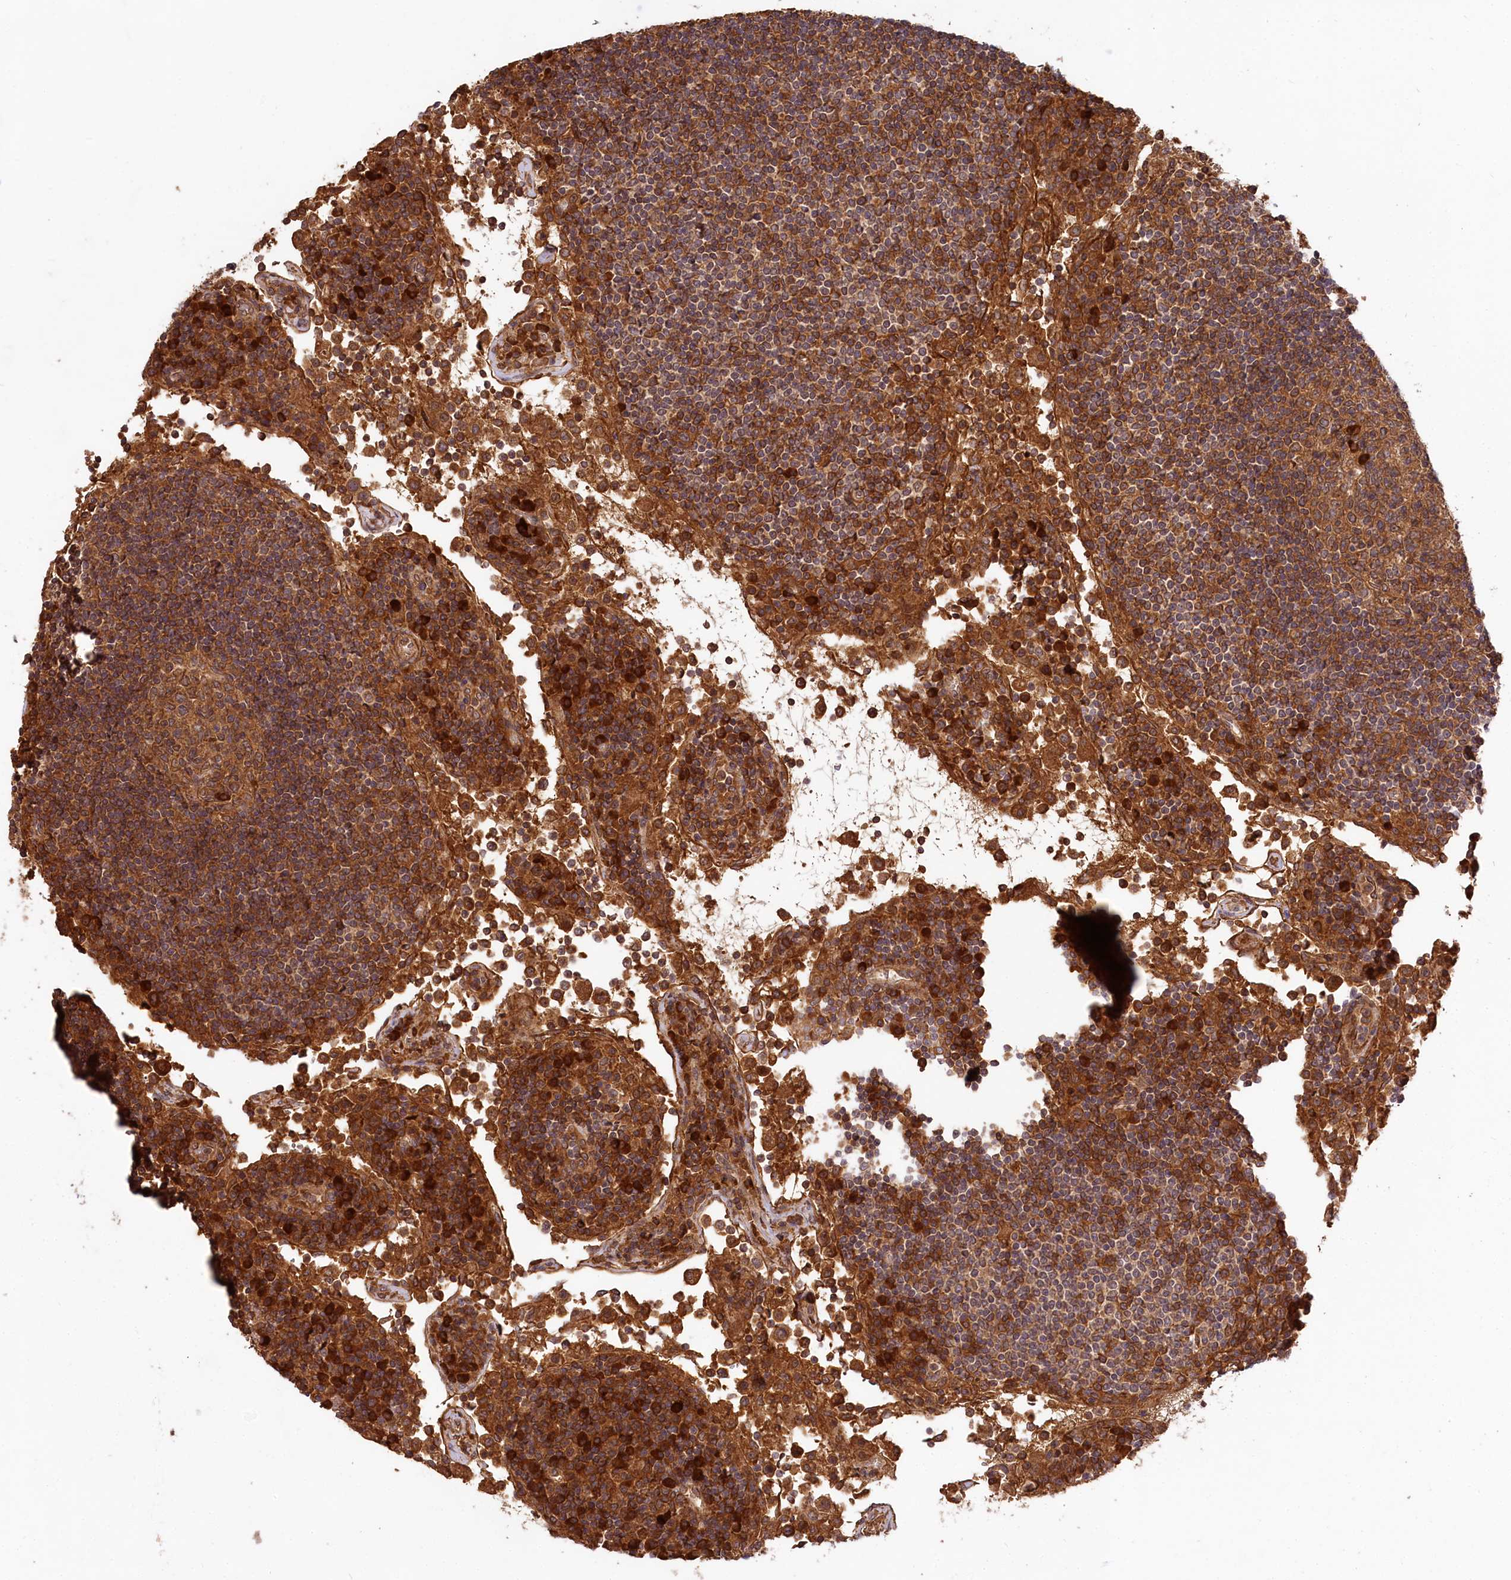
{"staining": {"intensity": "moderate", "quantity": ">75%", "location": "cytoplasmic/membranous"}, "tissue": "lymph node", "cell_type": "Germinal center cells", "image_type": "normal", "snomed": [{"axis": "morphology", "description": "Normal tissue, NOS"}, {"axis": "topography", "description": "Lymph node"}], "caption": "Immunohistochemistry micrograph of unremarkable lymph node stained for a protein (brown), which shows medium levels of moderate cytoplasmic/membranous expression in about >75% of germinal center cells.", "gene": "MCF2L2", "patient": {"sex": "female", "age": 53}}